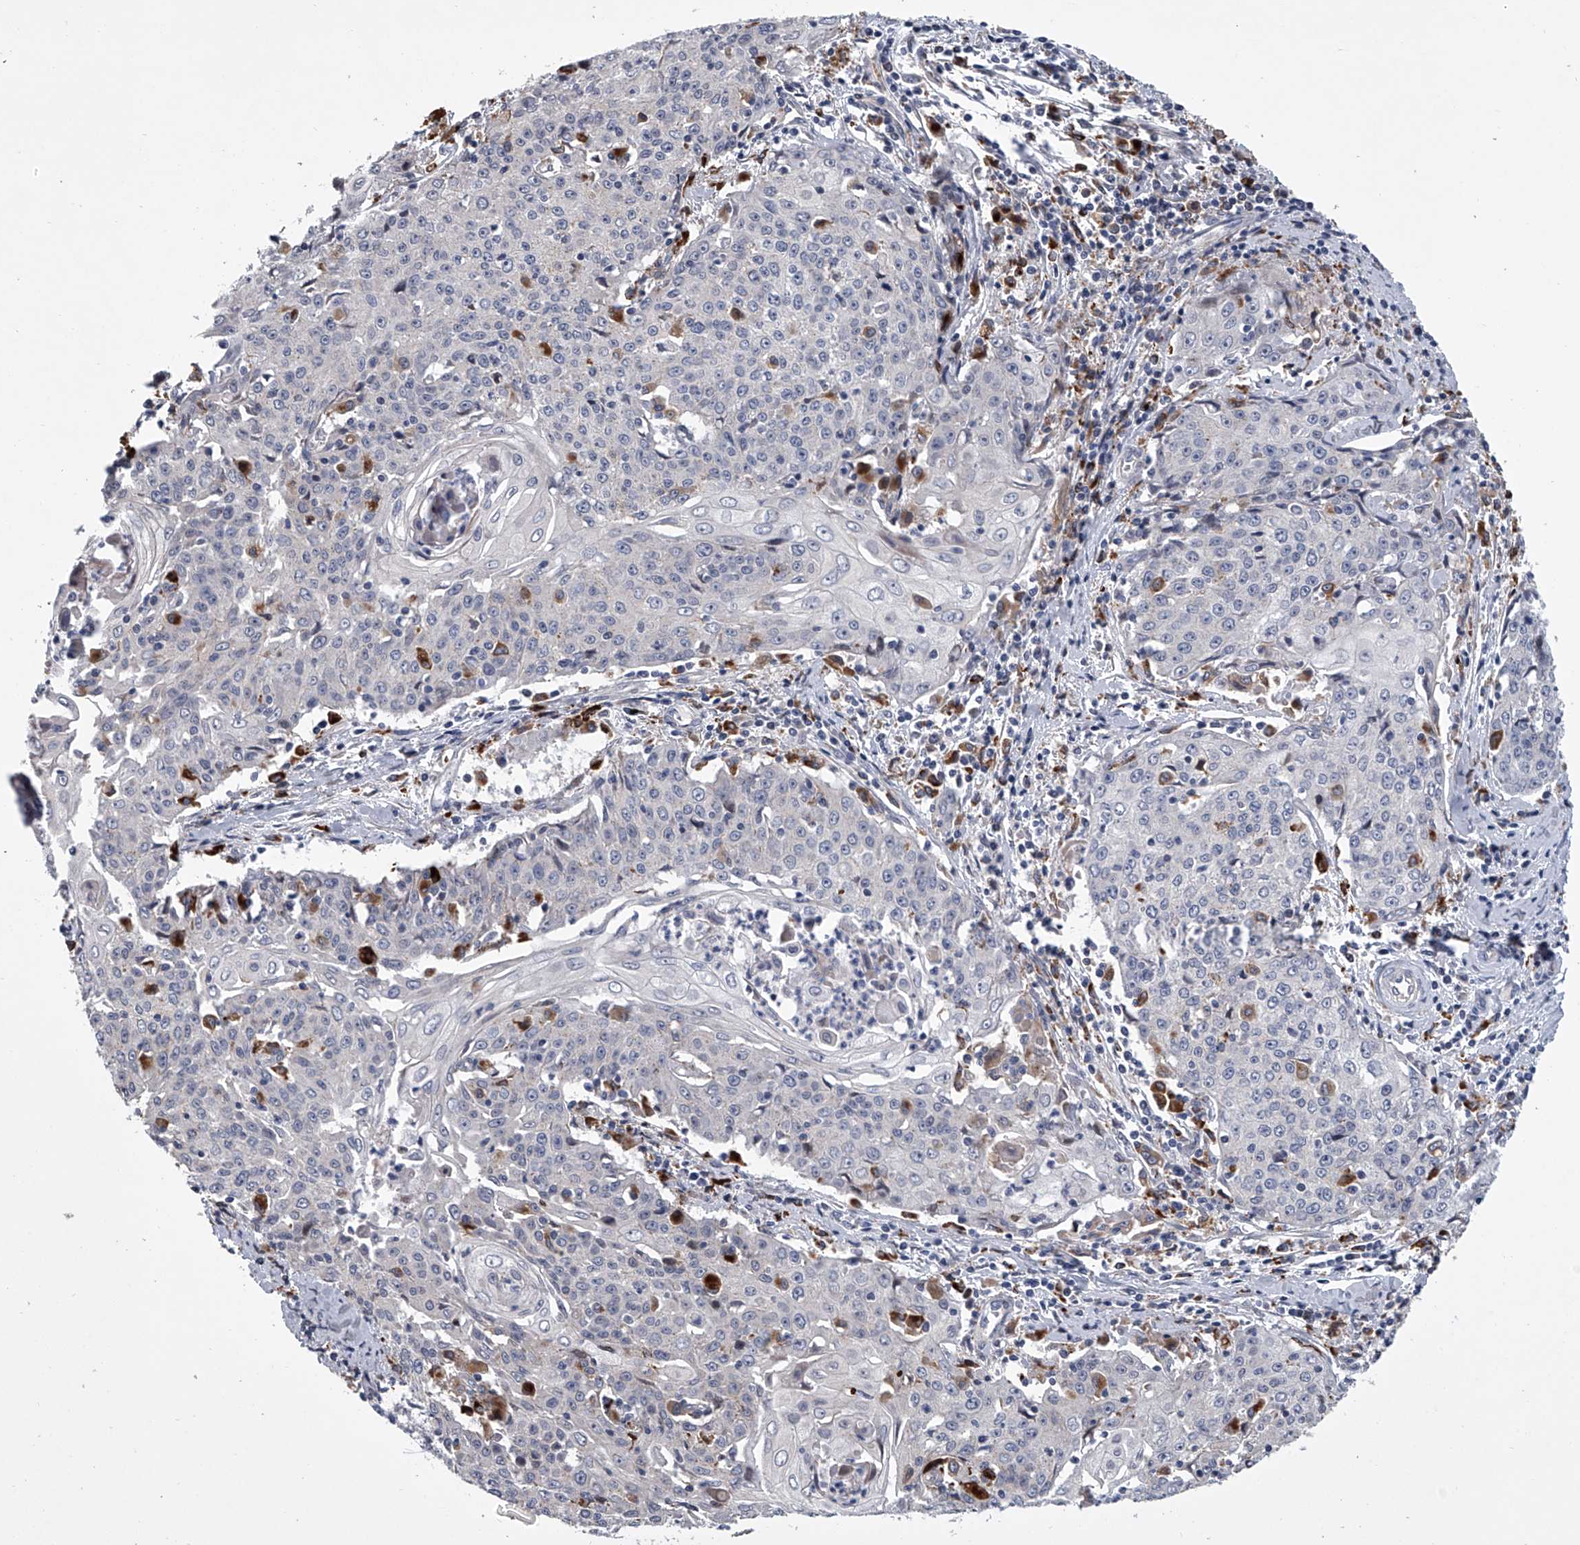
{"staining": {"intensity": "negative", "quantity": "none", "location": "none"}, "tissue": "cervical cancer", "cell_type": "Tumor cells", "image_type": "cancer", "snomed": [{"axis": "morphology", "description": "Squamous cell carcinoma, NOS"}, {"axis": "topography", "description": "Cervix"}], "caption": "Tumor cells show no significant positivity in cervical cancer (squamous cell carcinoma).", "gene": "TRIM8", "patient": {"sex": "female", "age": 48}}